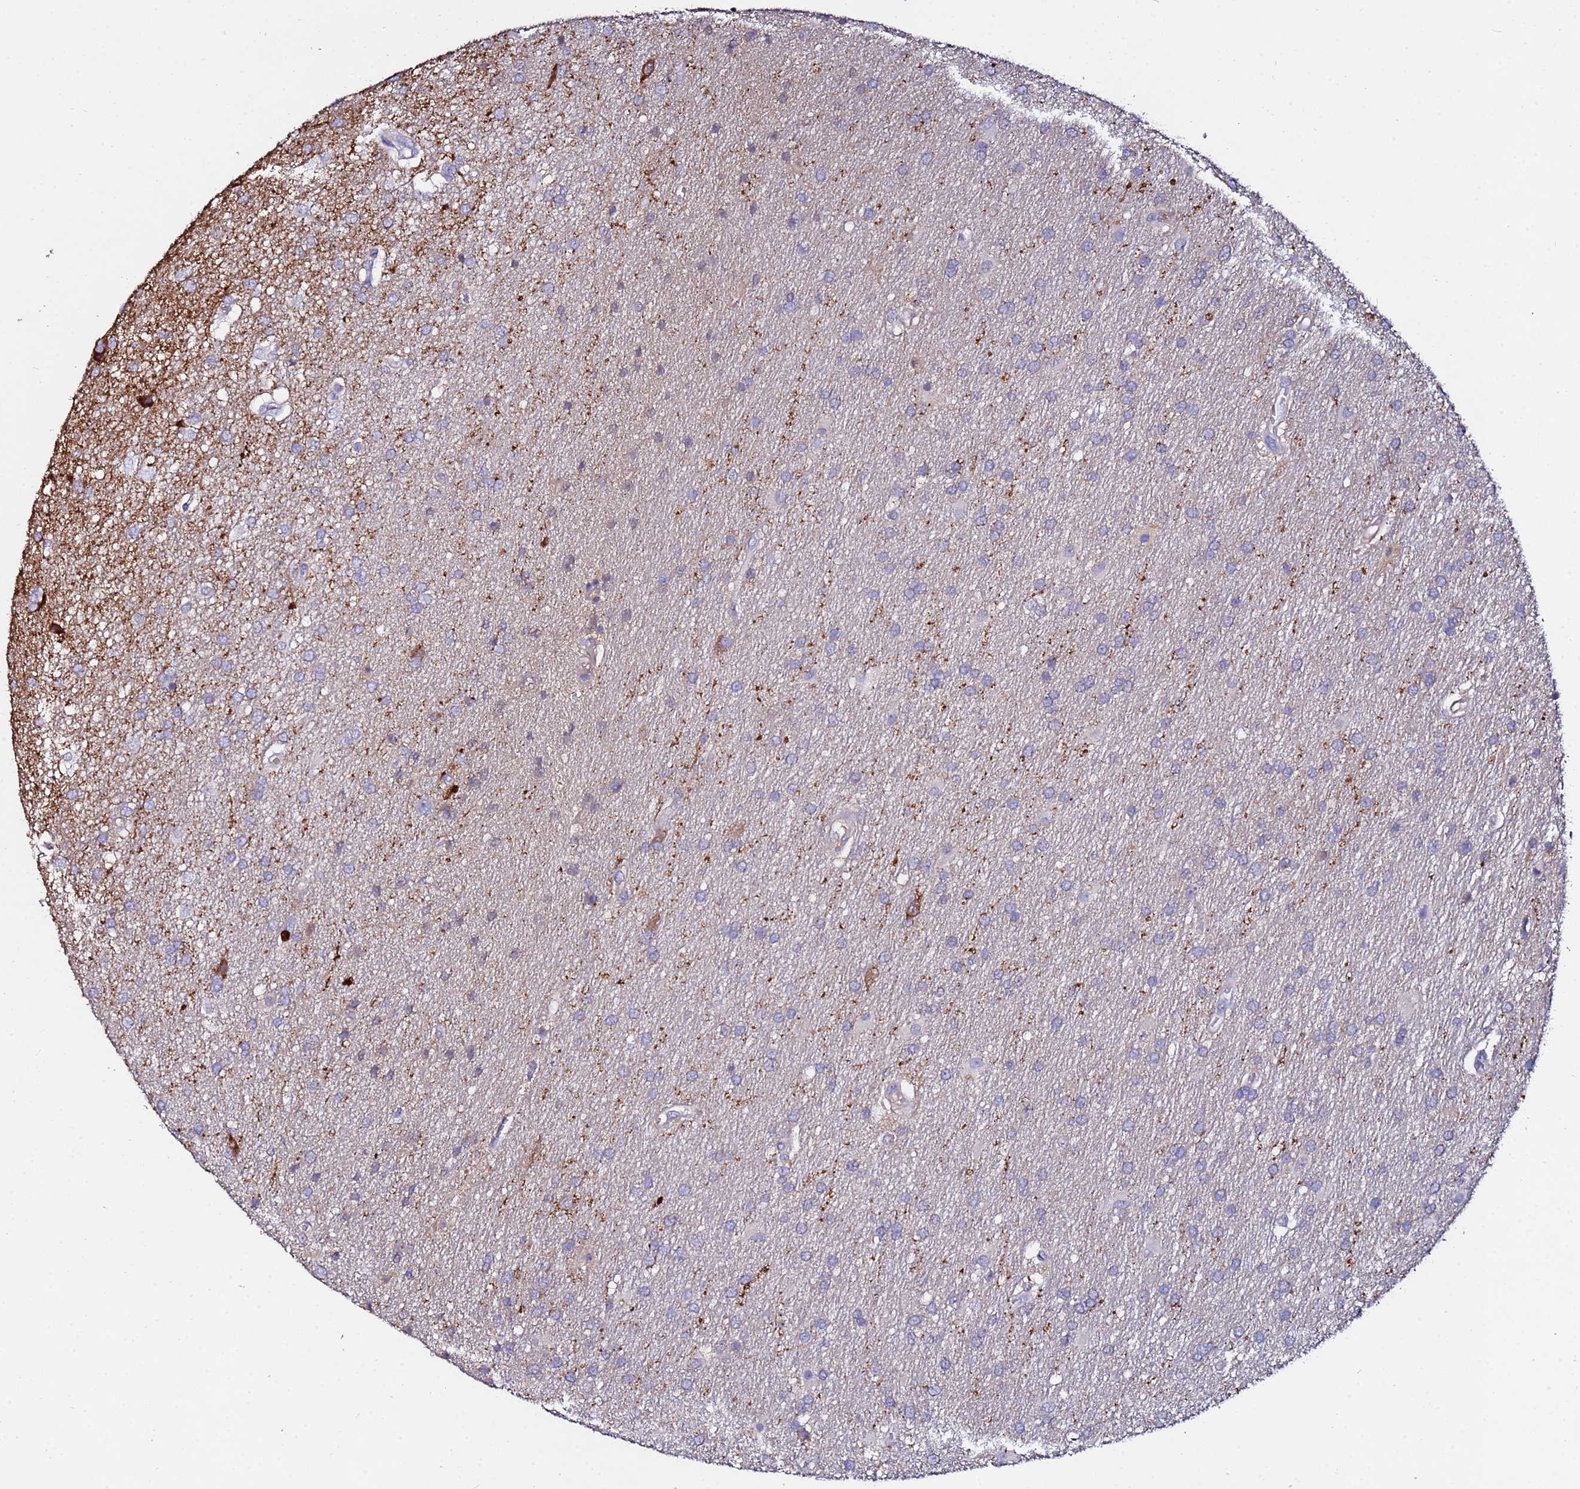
{"staining": {"intensity": "negative", "quantity": "none", "location": "none"}, "tissue": "glioma", "cell_type": "Tumor cells", "image_type": "cancer", "snomed": [{"axis": "morphology", "description": "Glioma, malignant, Low grade"}, {"axis": "topography", "description": "Brain"}], "caption": "Tumor cells are negative for protein expression in human glioma.", "gene": "TUBAL3", "patient": {"sex": "male", "age": 66}}